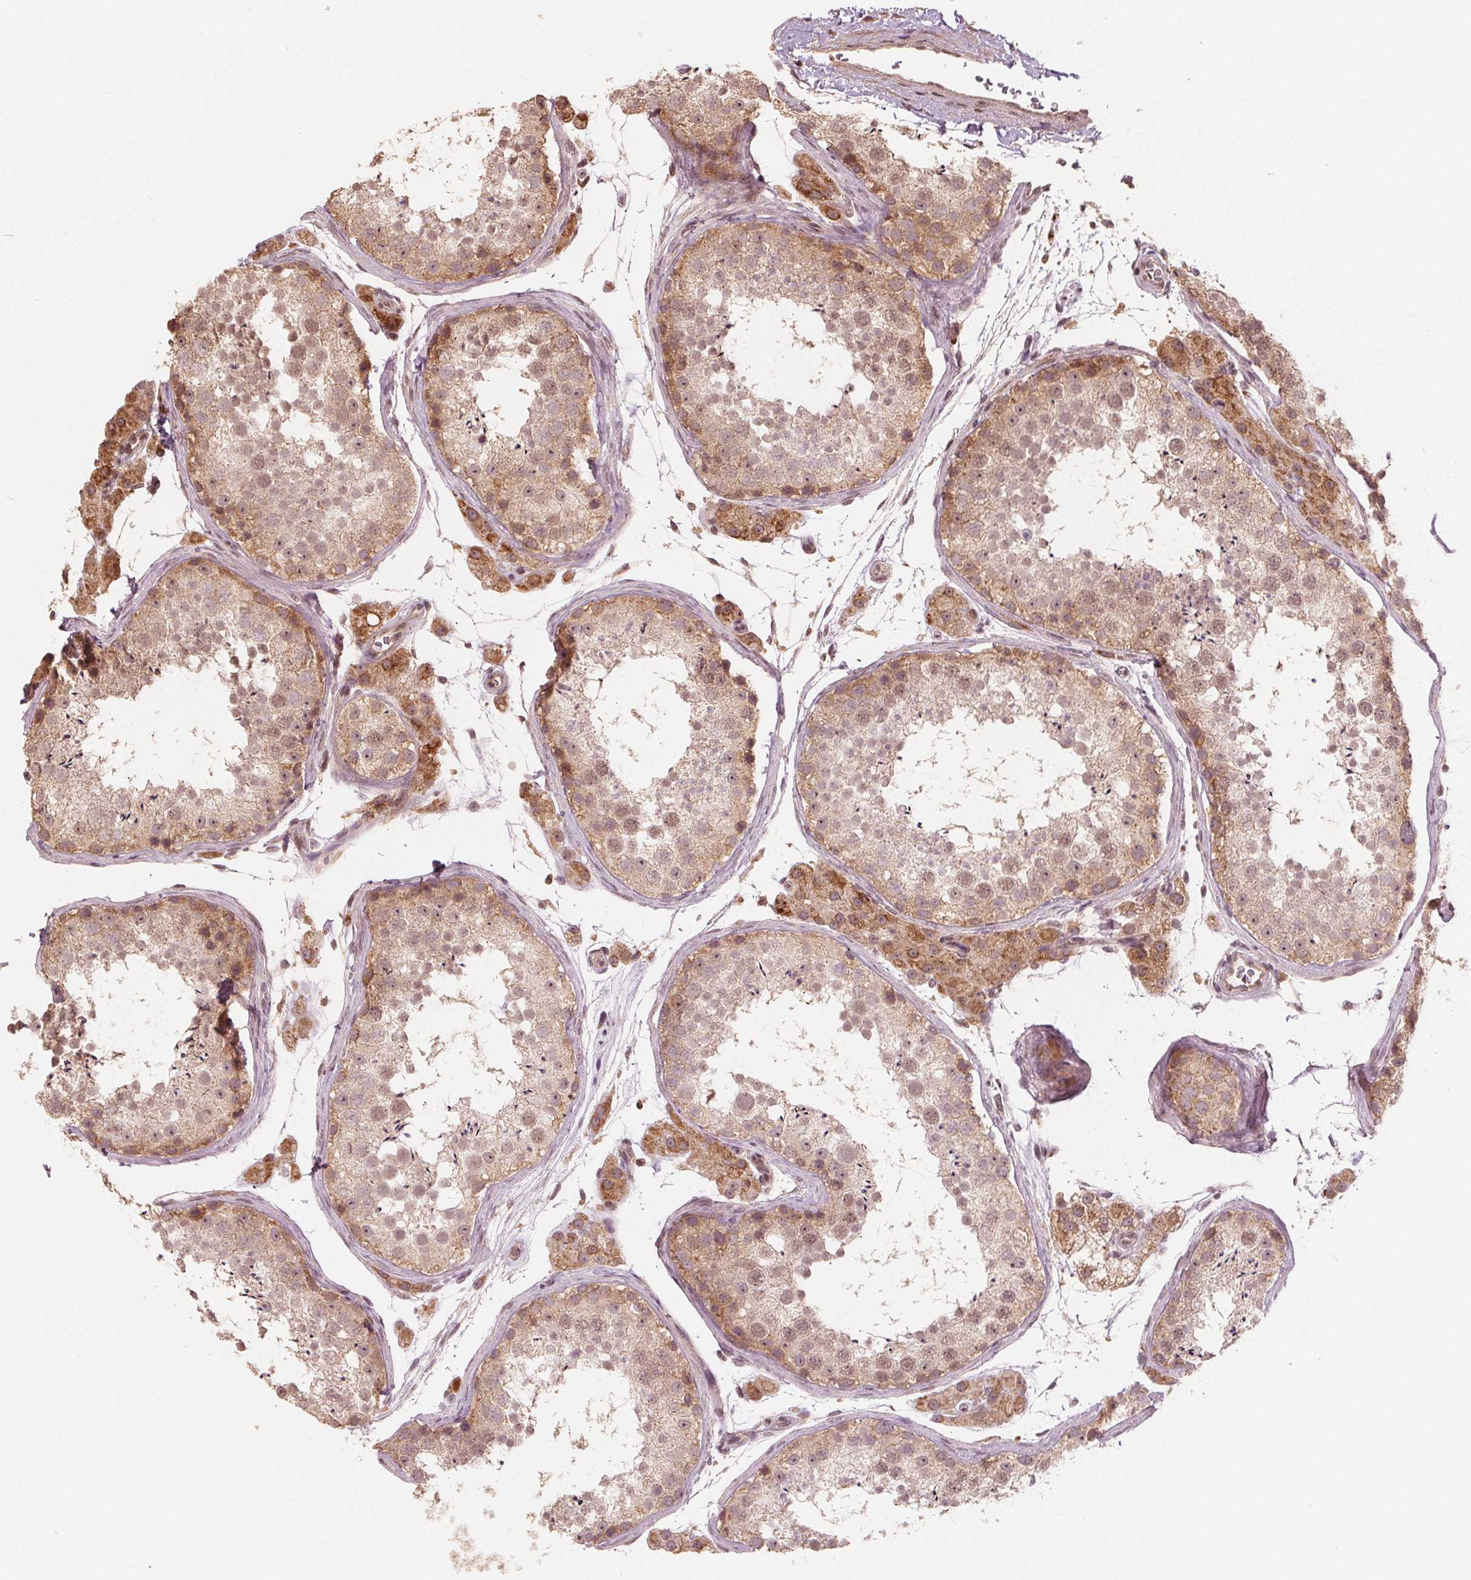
{"staining": {"intensity": "weak", "quantity": ">75%", "location": "nuclear"}, "tissue": "testis", "cell_type": "Cells in seminiferous ducts", "image_type": "normal", "snomed": [{"axis": "morphology", "description": "Normal tissue, NOS"}, {"axis": "topography", "description": "Testis"}], "caption": "Testis stained with immunohistochemistry displays weak nuclear positivity in approximately >75% of cells in seminiferous ducts. (Stains: DAB (3,3'-diaminobenzidine) in brown, nuclei in blue, Microscopy: brightfield microscopy at high magnification).", "gene": "CLBA1", "patient": {"sex": "male", "age": 41}}